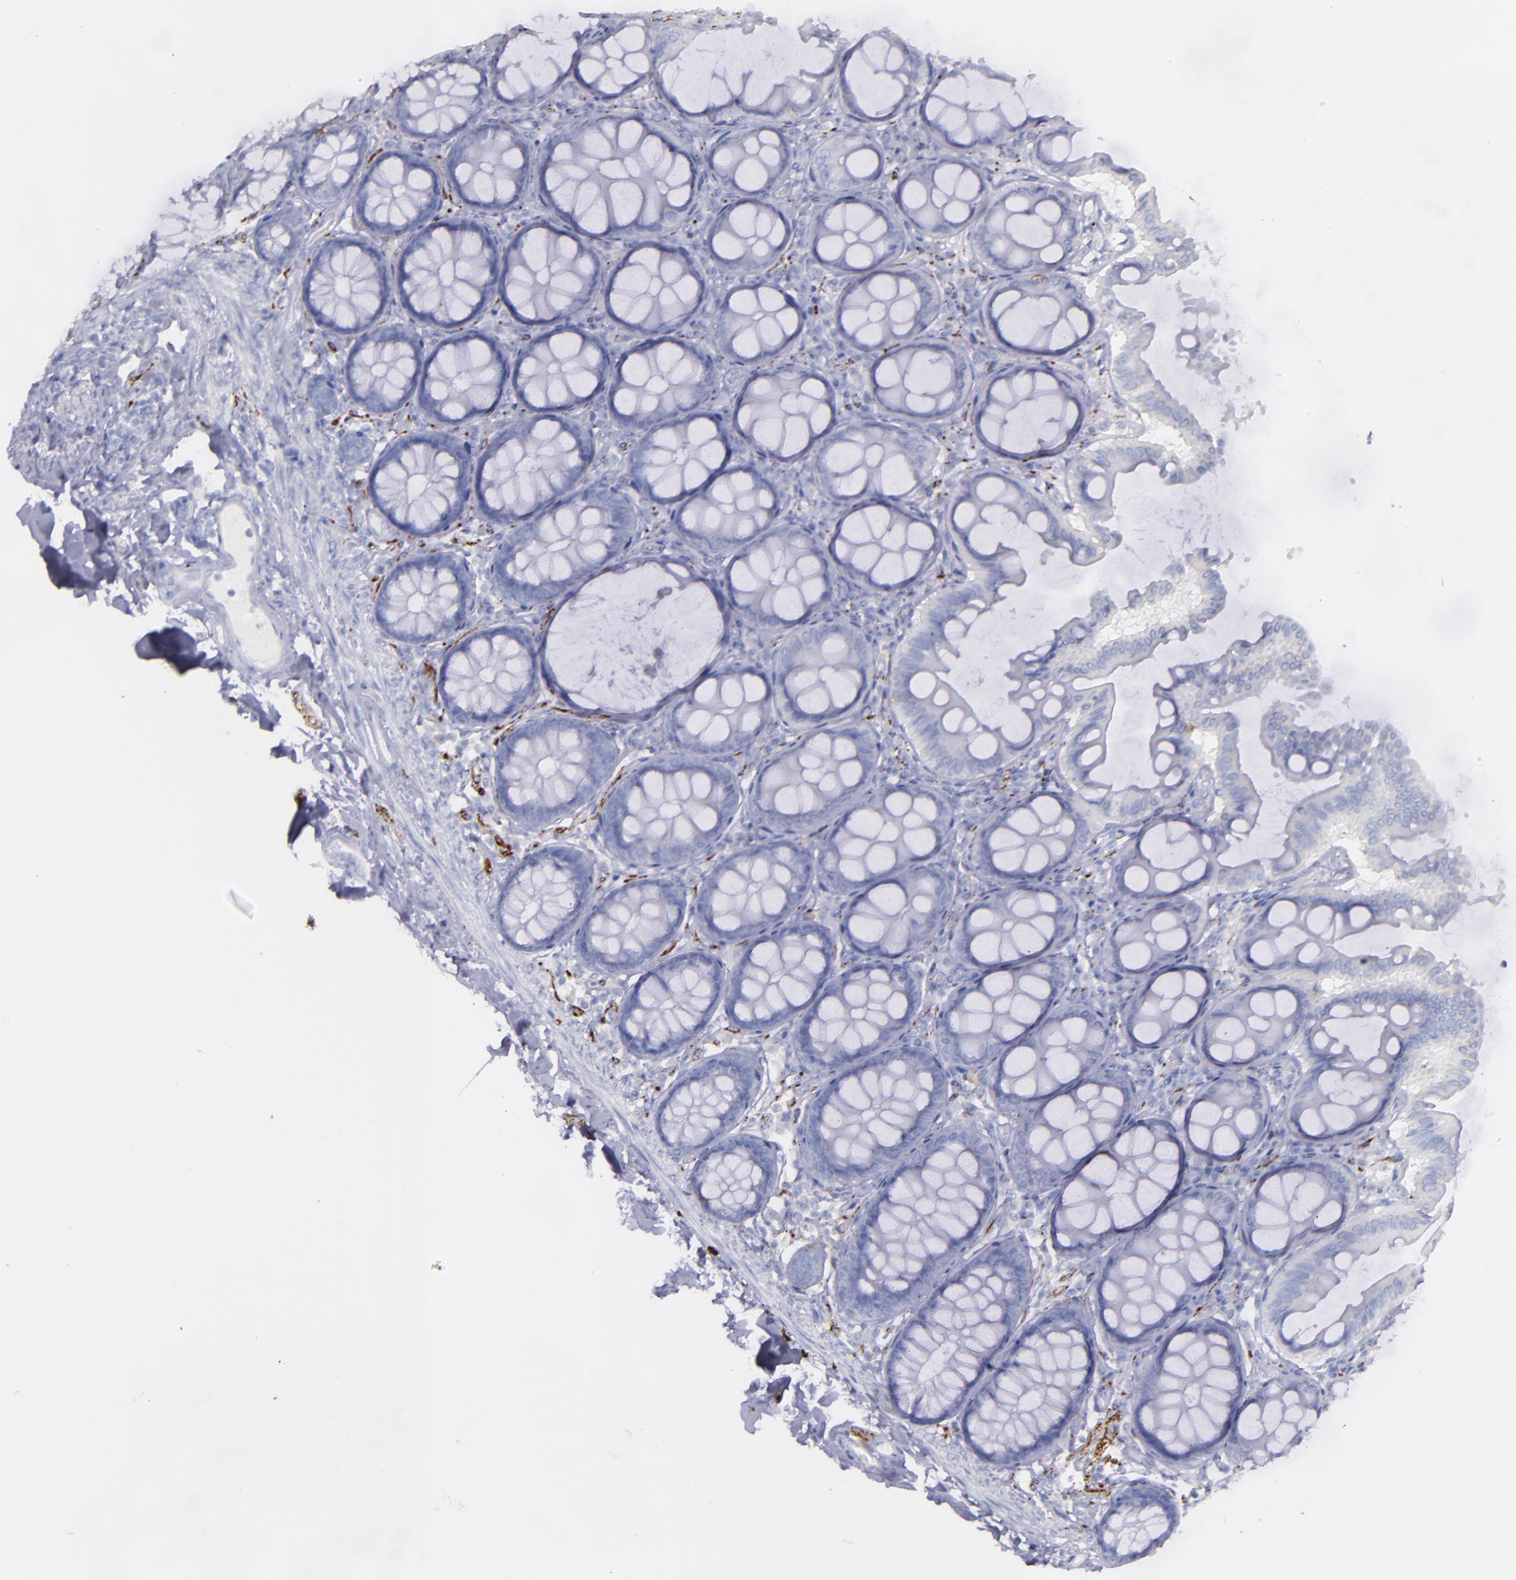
{"staining": {"intensity": "negative", "quantity": "none", "location": "none"}, "tissue": "colon", "cell_type": "Endothelial cells", "image_type": "normal", "snomed": [{"axis": "morphology", "description": "Normal tissue, NOS"}, {"axis": "topography", "description": "Colon"}], "caption": "High power microscopy micrograph of an IHC histopathology image of unremarkable colon, revealing no significant positivity in endothelial cells.", "gene": "SNAP25", "patient": {"sex": "female", "age": 61}}